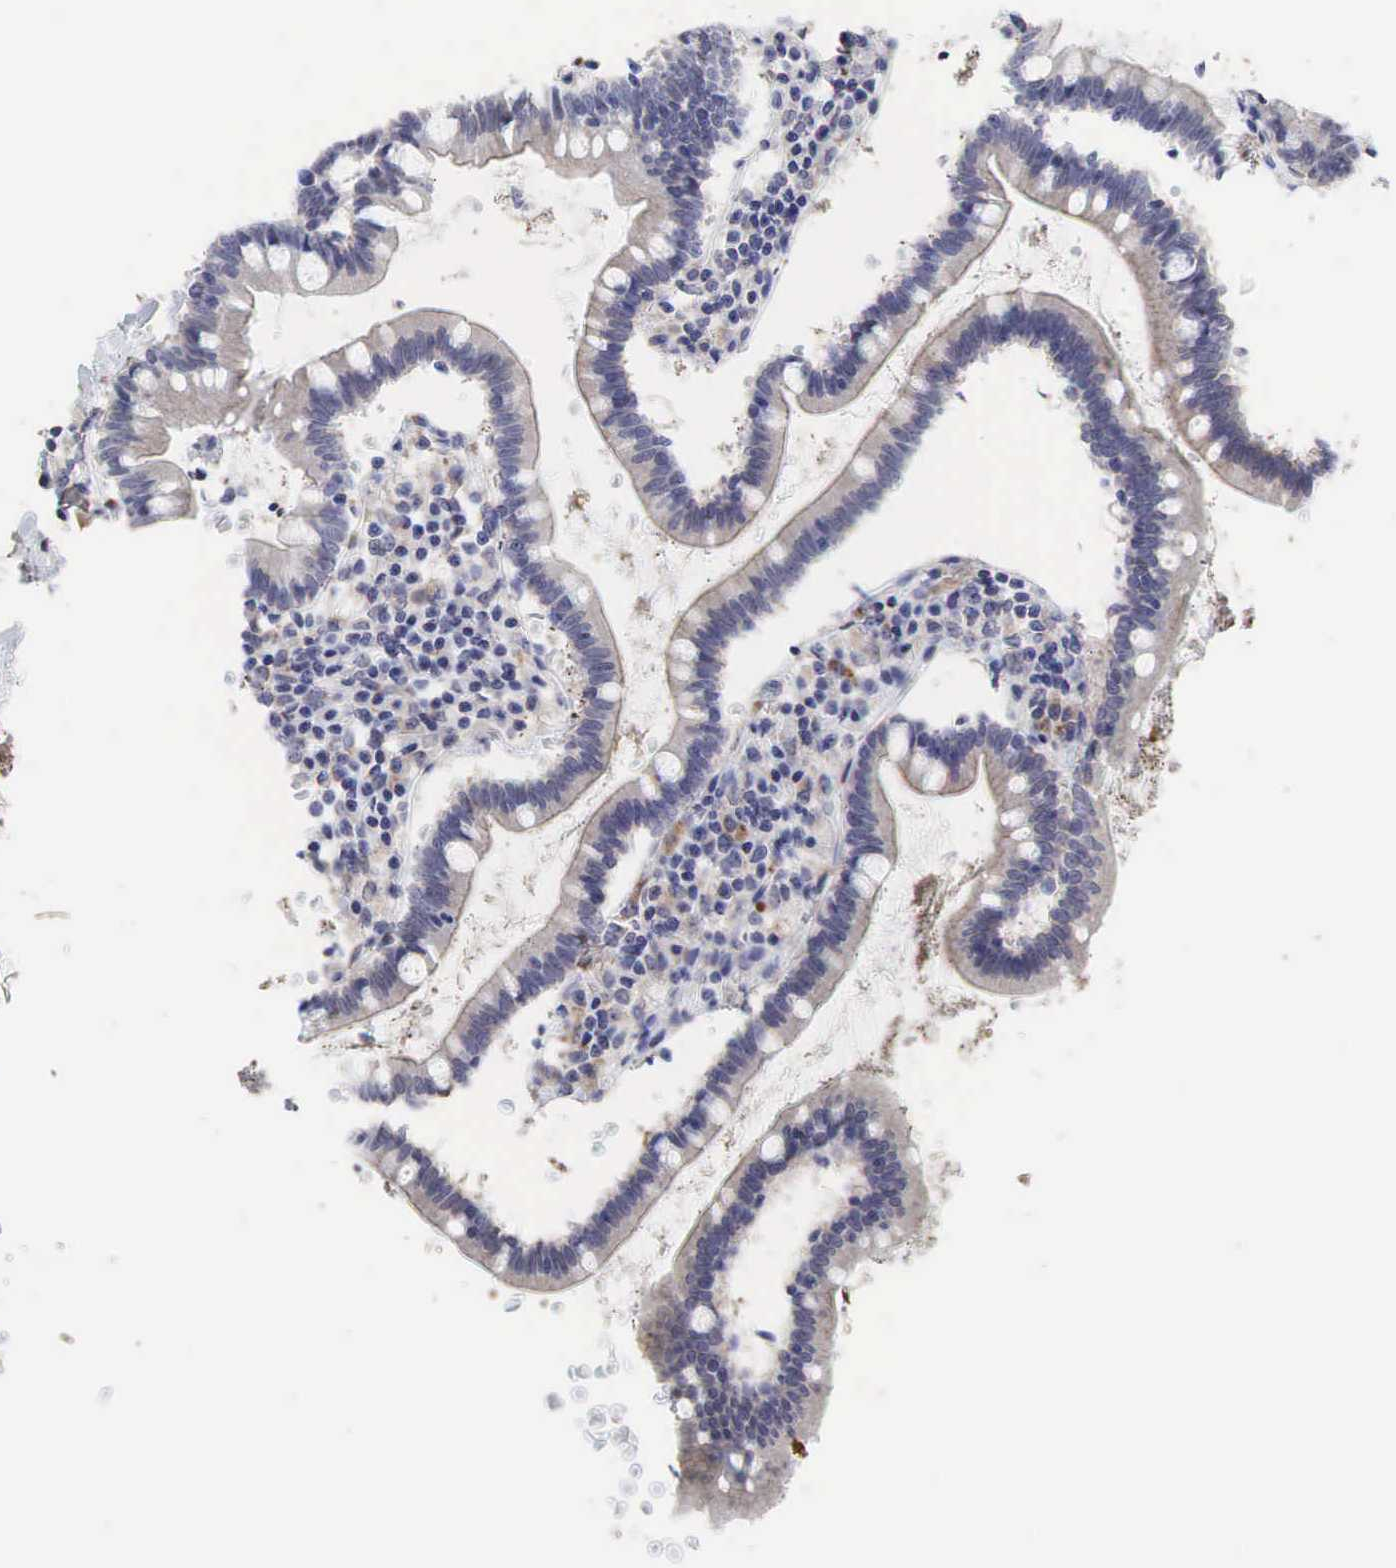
{"staining": {"intensity": "negative", "quantity": "none", "location": "none"}, "tissue": "small intestine", "cell_type": "Glandular cells", "image_type": "normal", "snomed": [{"axis": "morphology", "description": "Normal tissue, NOS"}, {"axis": "topography", "description": "Small intestine"}], "caption": "An IHC histopathology image of benign small intestine is shown. There is no staining in glandular cells of small intestine.", "gene": "DKC1", "patient": {"sex": "female", "age": 37}}